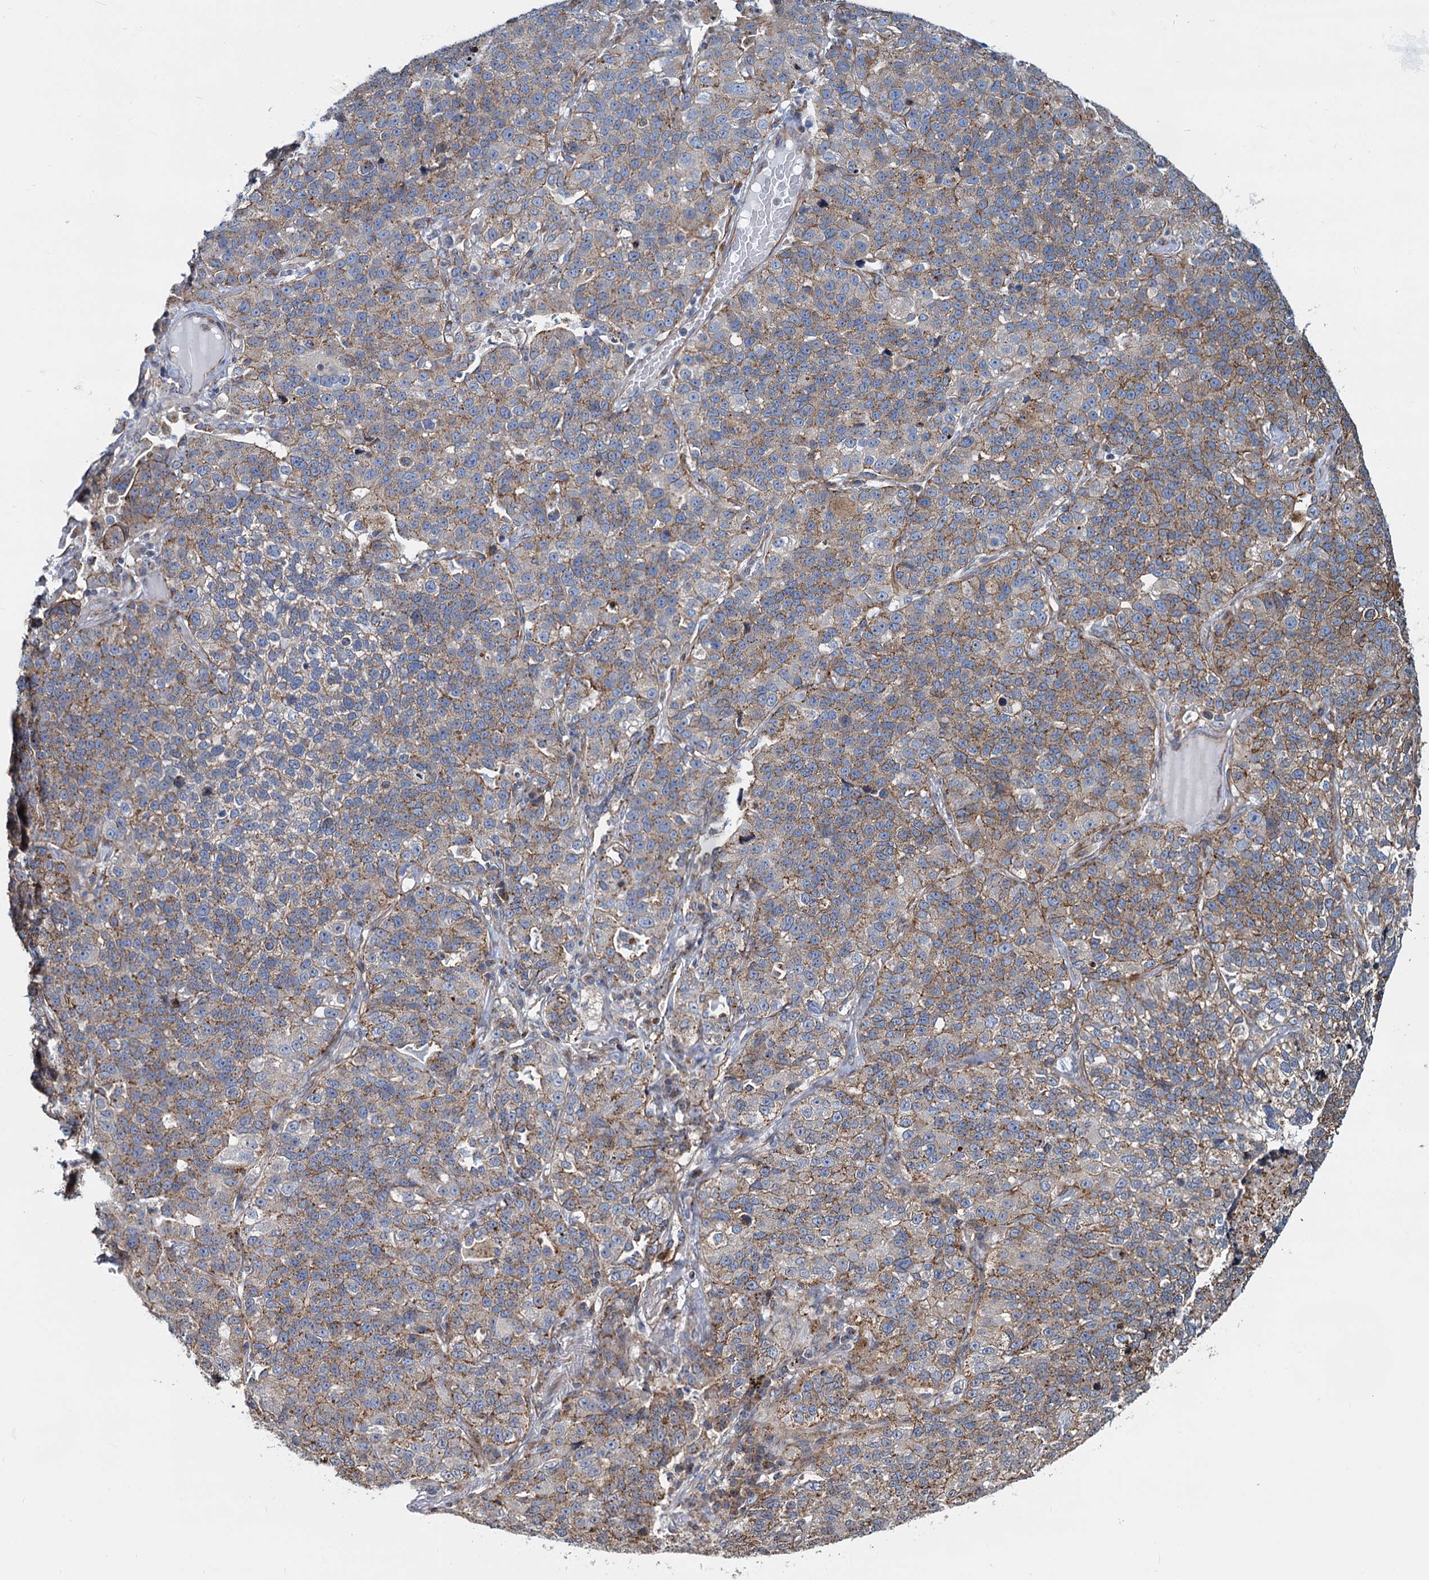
{"staining": {"intensity": "moderate", "quantity": ">75%", "location": "cytoplasmic/membranous"}, "tissue": "lung cancer", "cell_type": "Tumor cells", "image_type": "cancer", "snomed": [{"axis": "morphology", "description": "Adenocarcinoma, NOS"}, {"axis": "topography", "description": "Lung"}], "caption": "Lung adenocarcinoma tissue displays moderate cytoplasmic/membranous expression in about >75% of tumor cells, visualized by immunohistochemistry.", "gene": "PSEN1", "patient": {"sex": "male", "age": 49}}